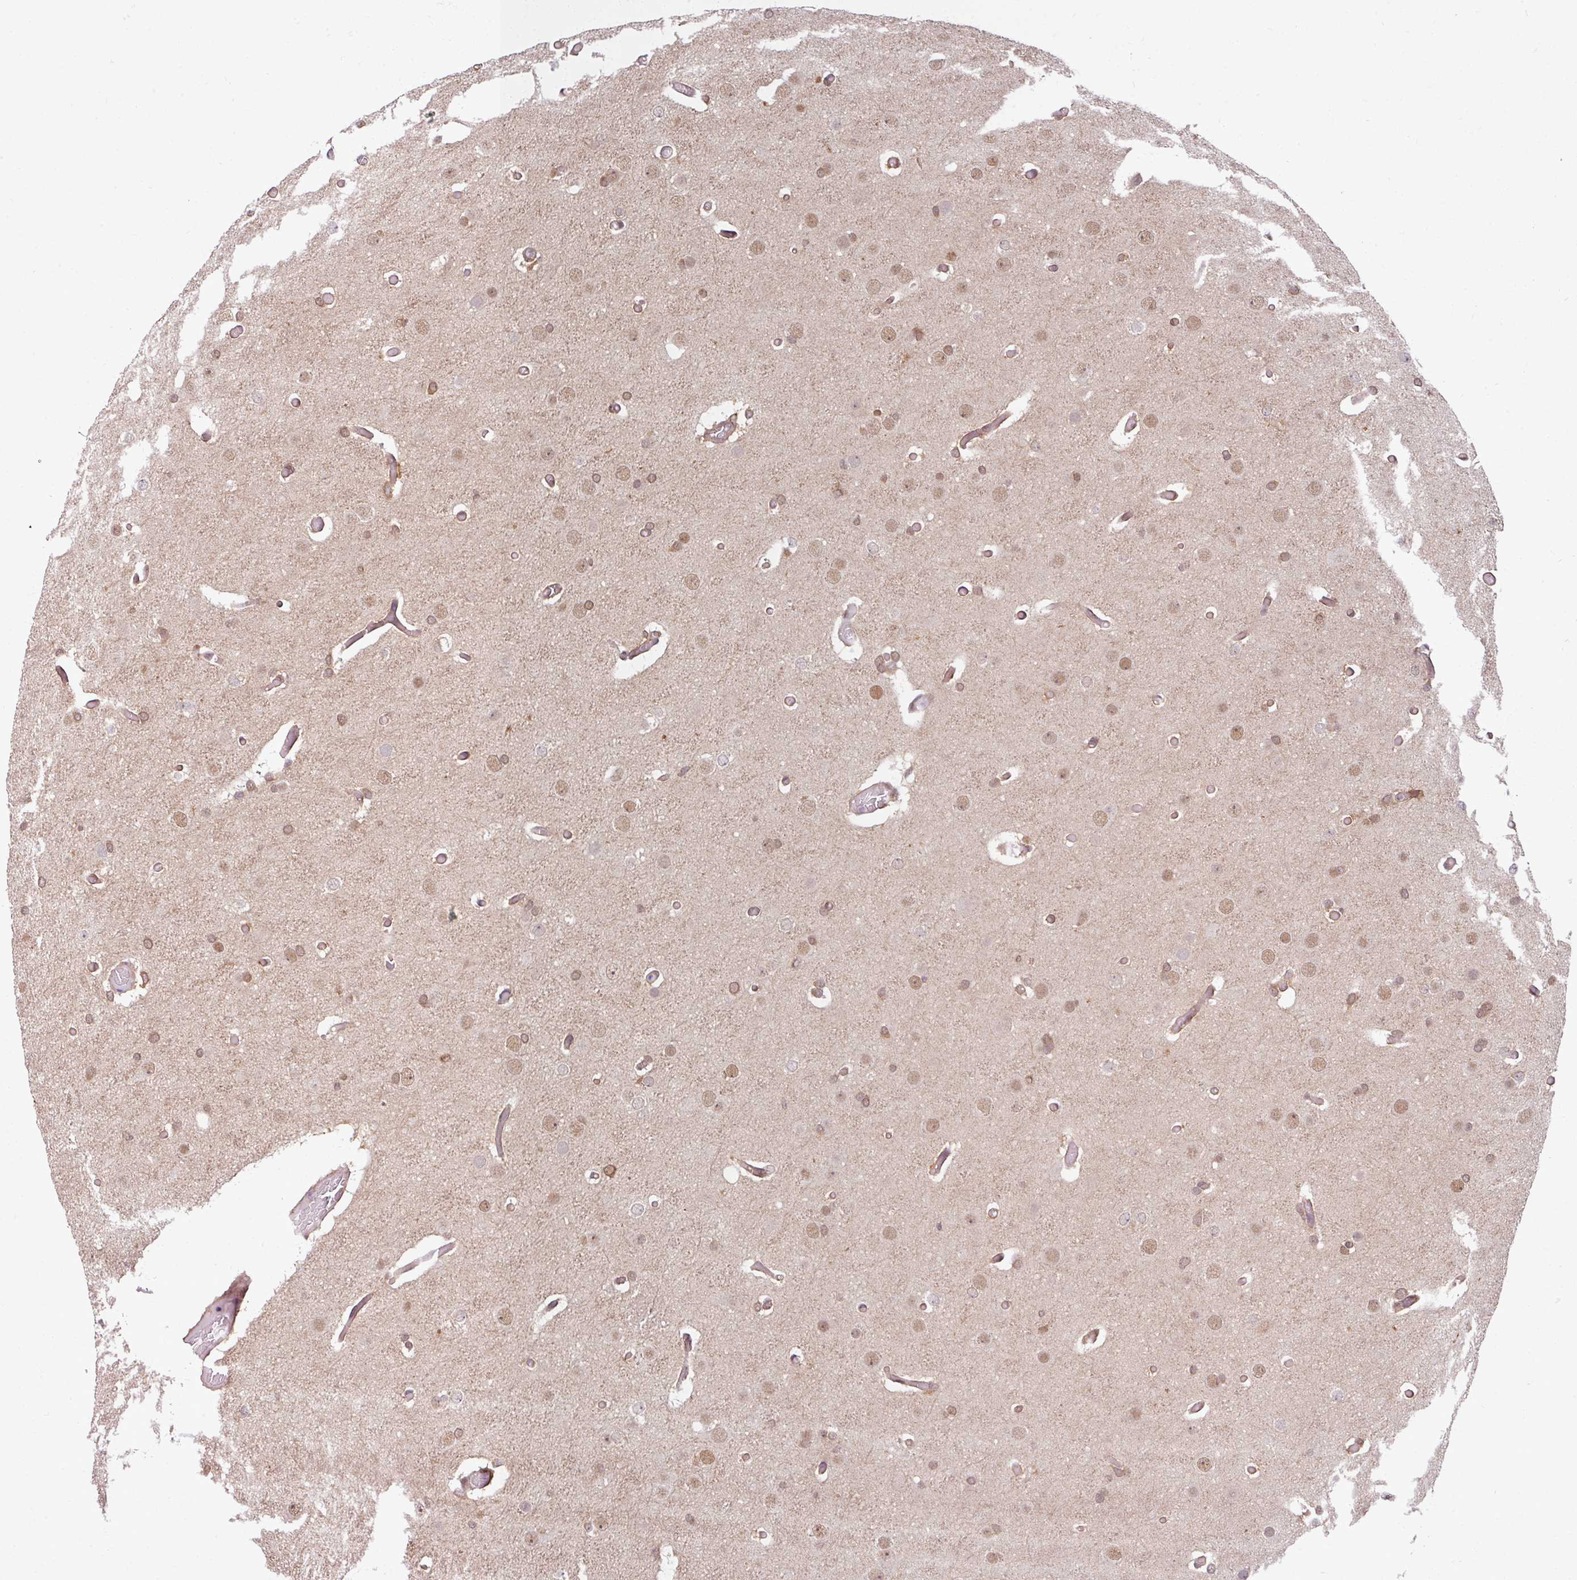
{"staining": {"intensity": "weak", "quantity": "25%-75%", "location": "nuclear"}, "tissue": "glioma", "cell_type": "Tumor cells", "image_type": "cancer", "snomed": [{"axis": "morphology", "description": "Glioma, malignant, High grade"}, {"axis": "topography", "description": "Cerebral cortex"}], "caption": "Immunohistochemistry (IHC) (DAB (3,3'-diaminobenzidine)) staining of glioma shows weak nuclear protein expression in about 25%-75% of tumor cells. (Stains: DAB in brown, nuclei in blue, Microscopy: brightfield microscopy at high magnification).", "gene": "KCTD11", "patient": {"sex": "female", "age": 36}}